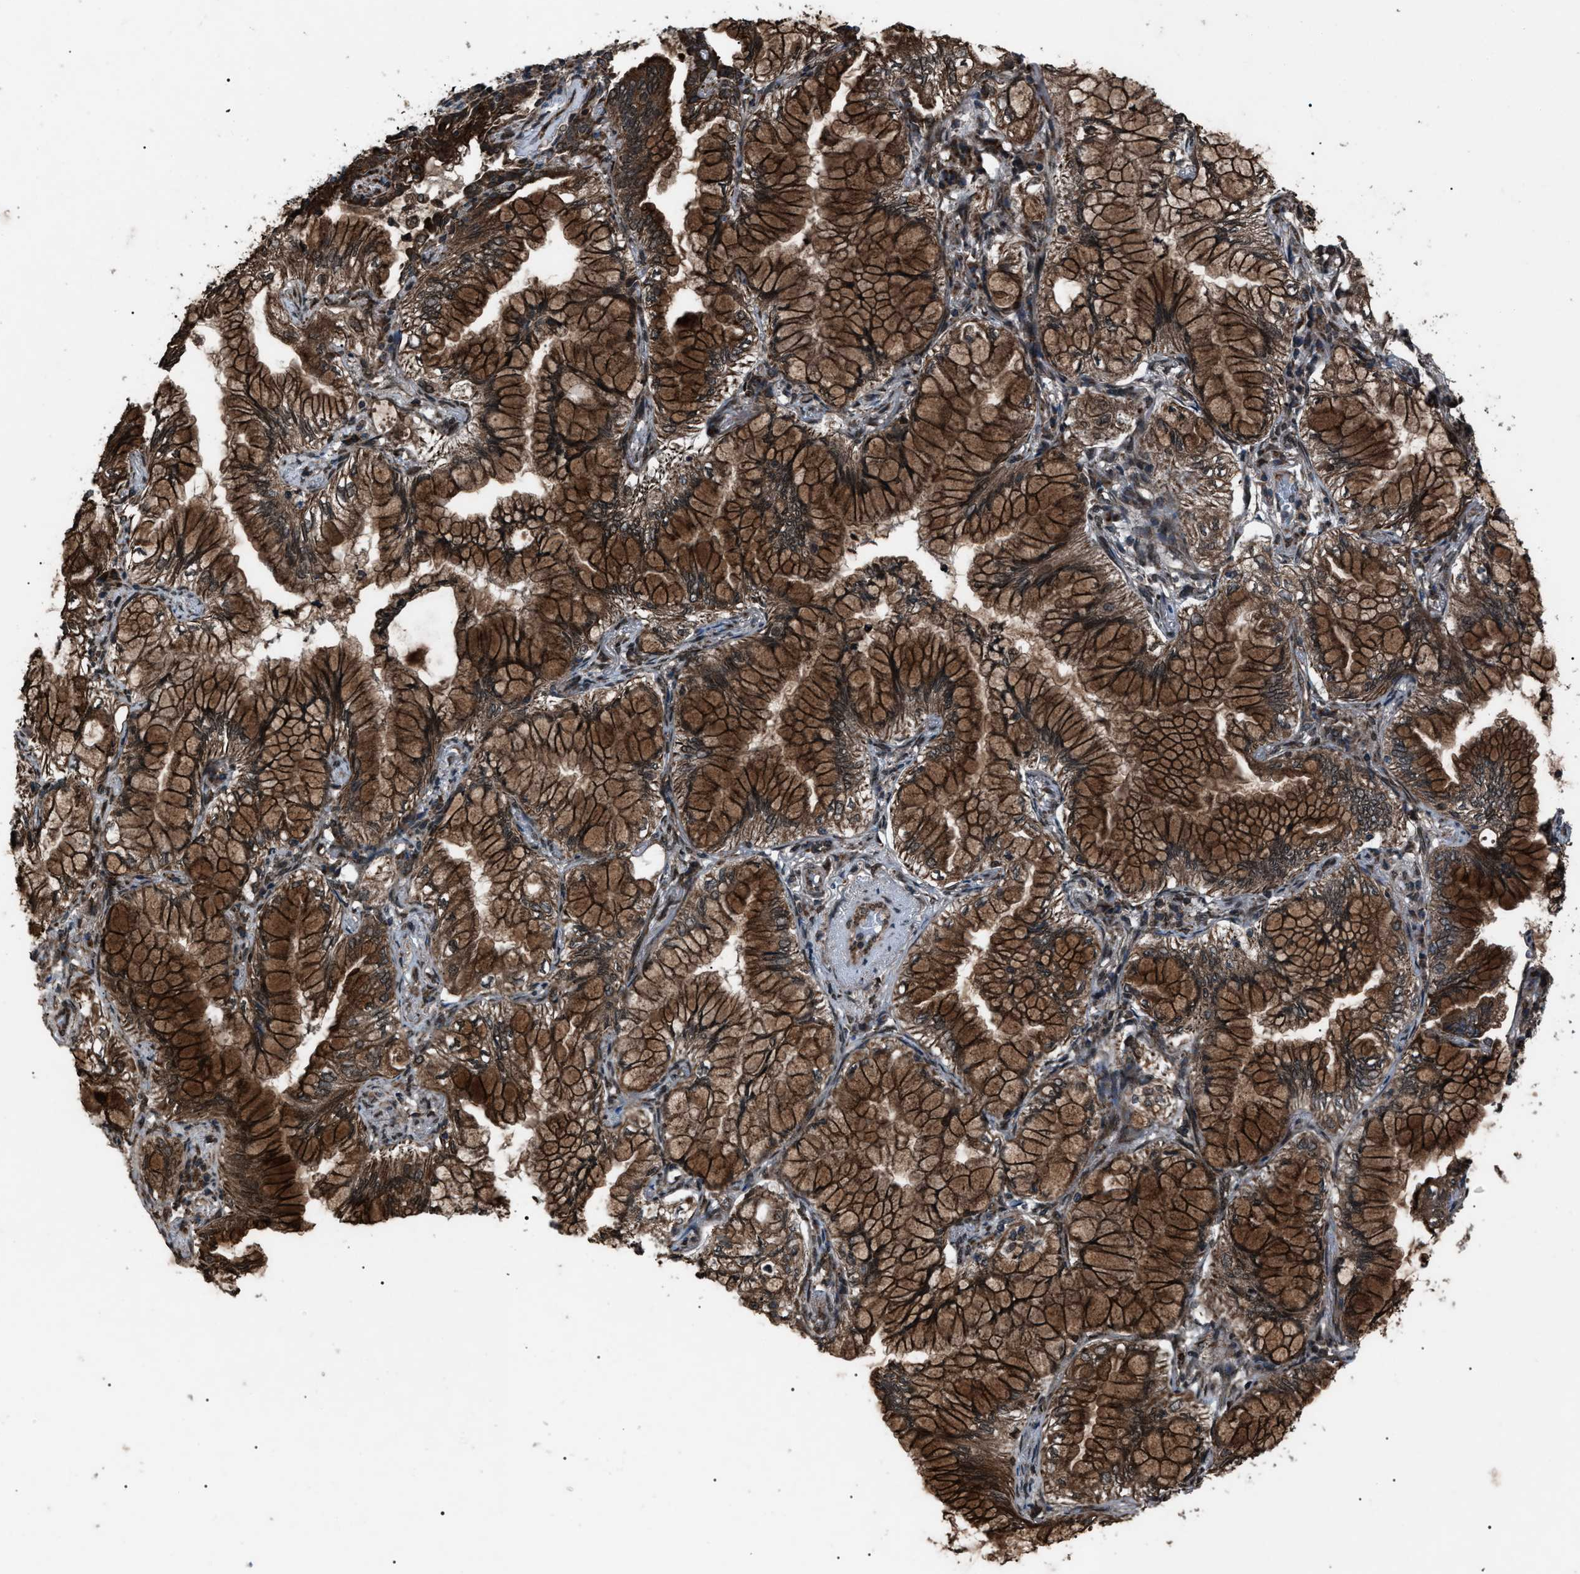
{"staining": {"intensity": "strong", "quantity": ">75%", "location": "cytoplasmic/membranous"}, "tissue": "lung cancer", "cell_type": "Tumor cells", "image_type": "cancer", "snomed": [{"axis": "morphology", "description": "Adenocarcinoma, NOS"}, {"axis": "topography", "description": "Lung"}], "caption": "Strong cytoplasmic/membranous expression is present in approximately >75% of tumor cells in lung cancer.", "gene": "ZFAND2A", "patient": {"sex": "female", "age": 70}}